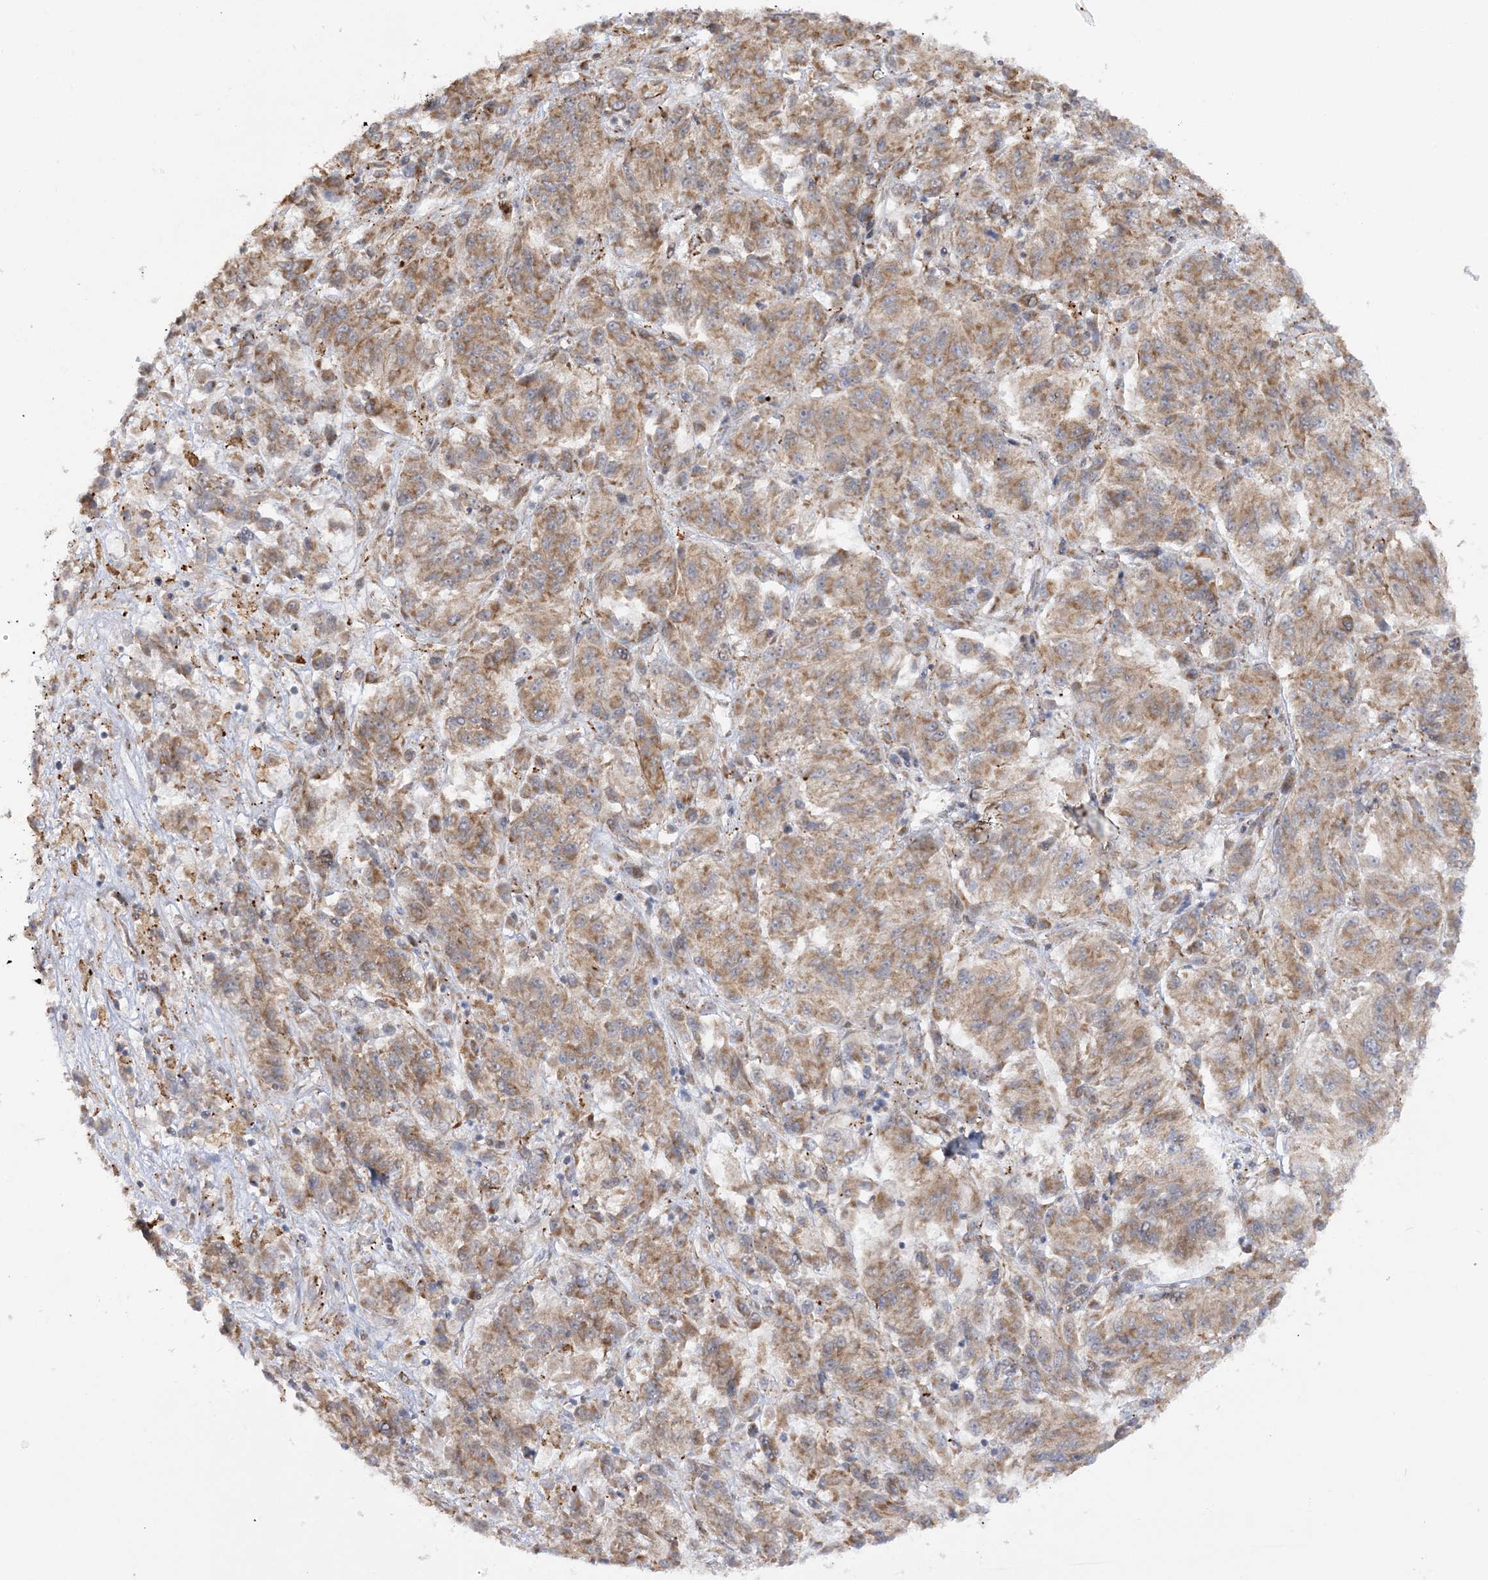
{"staining": {"intensity": "moderate", "quantity": ">75%", "location": "cytoplasmic/membranous"}, "tissue": "melanoma", "cell_type": "Tumor cells", "image_type": "cancer", "snomed": [{"axis": "morphology", "description": "Malignant melanoma, Metastatic site"}, {"axis": "topography", "description": "Lung"}], "caption": "About >75% of tumor cells in human malignant melanoma (metastatic site) demonstrate moderate cytoplasmic/membranous protein positivity as visualized by brown immunohistochemical staining.", "gene": "MRPL47", "patient": {"sex": "male", "age": 64}}